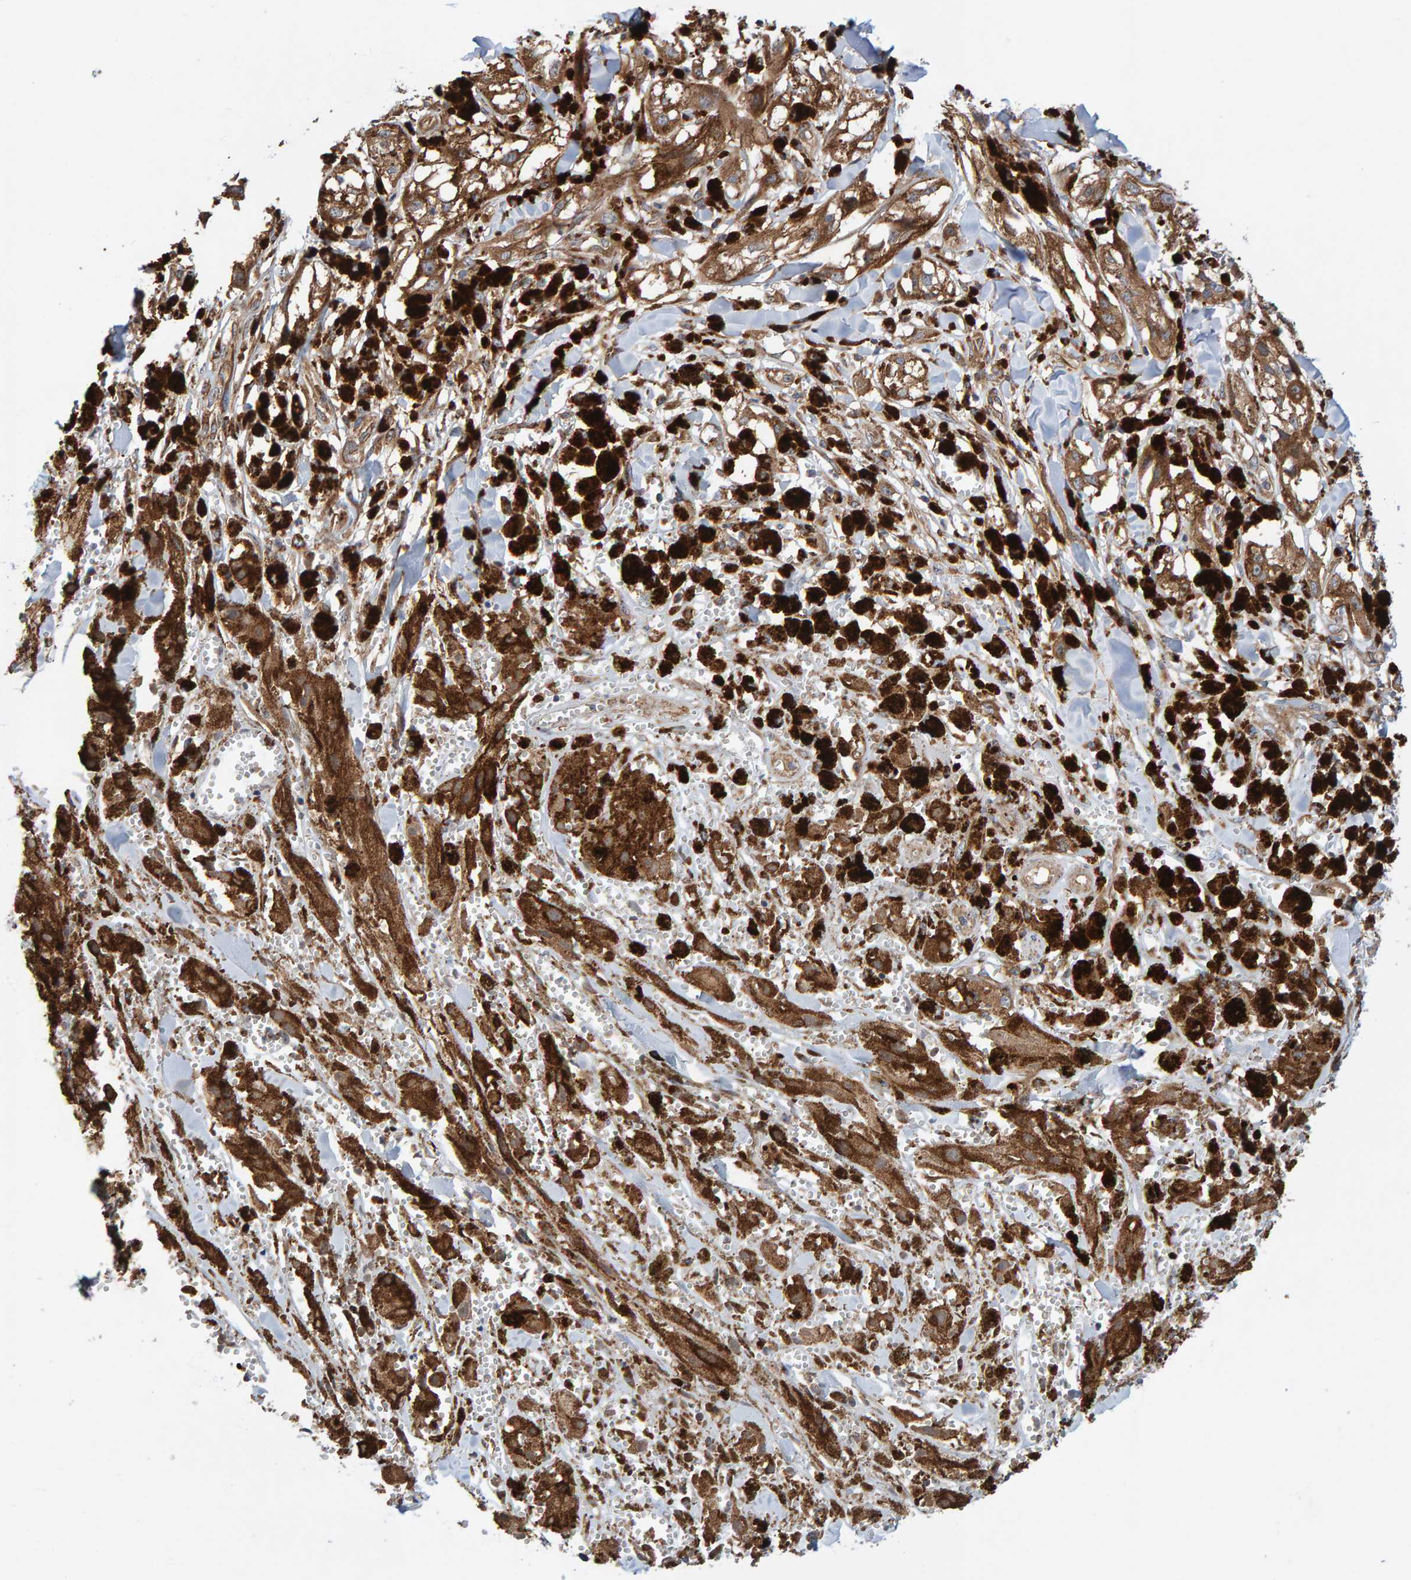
{"staining": {"intensity": "moderate", "quantity": ">75%", "location": "cytoplasmic/membranous"}, "tissue": "melanoma", "cell_type": "Tumor cells", "image_type": "cancer", "snomed": [{"axis": "morphology", "description": "Malignant melanoma, NOS"}, {"axis": "topography", "description": "Skin"}], "caption": "The image displays immunohistochemical staining of malignant melanoma. There is moderate cytoplasmic/membranous expression is present in approximately >75% of tumor cells.", "gene": "KIAA0753", "patient": {"sex": "male", "age": 88}}